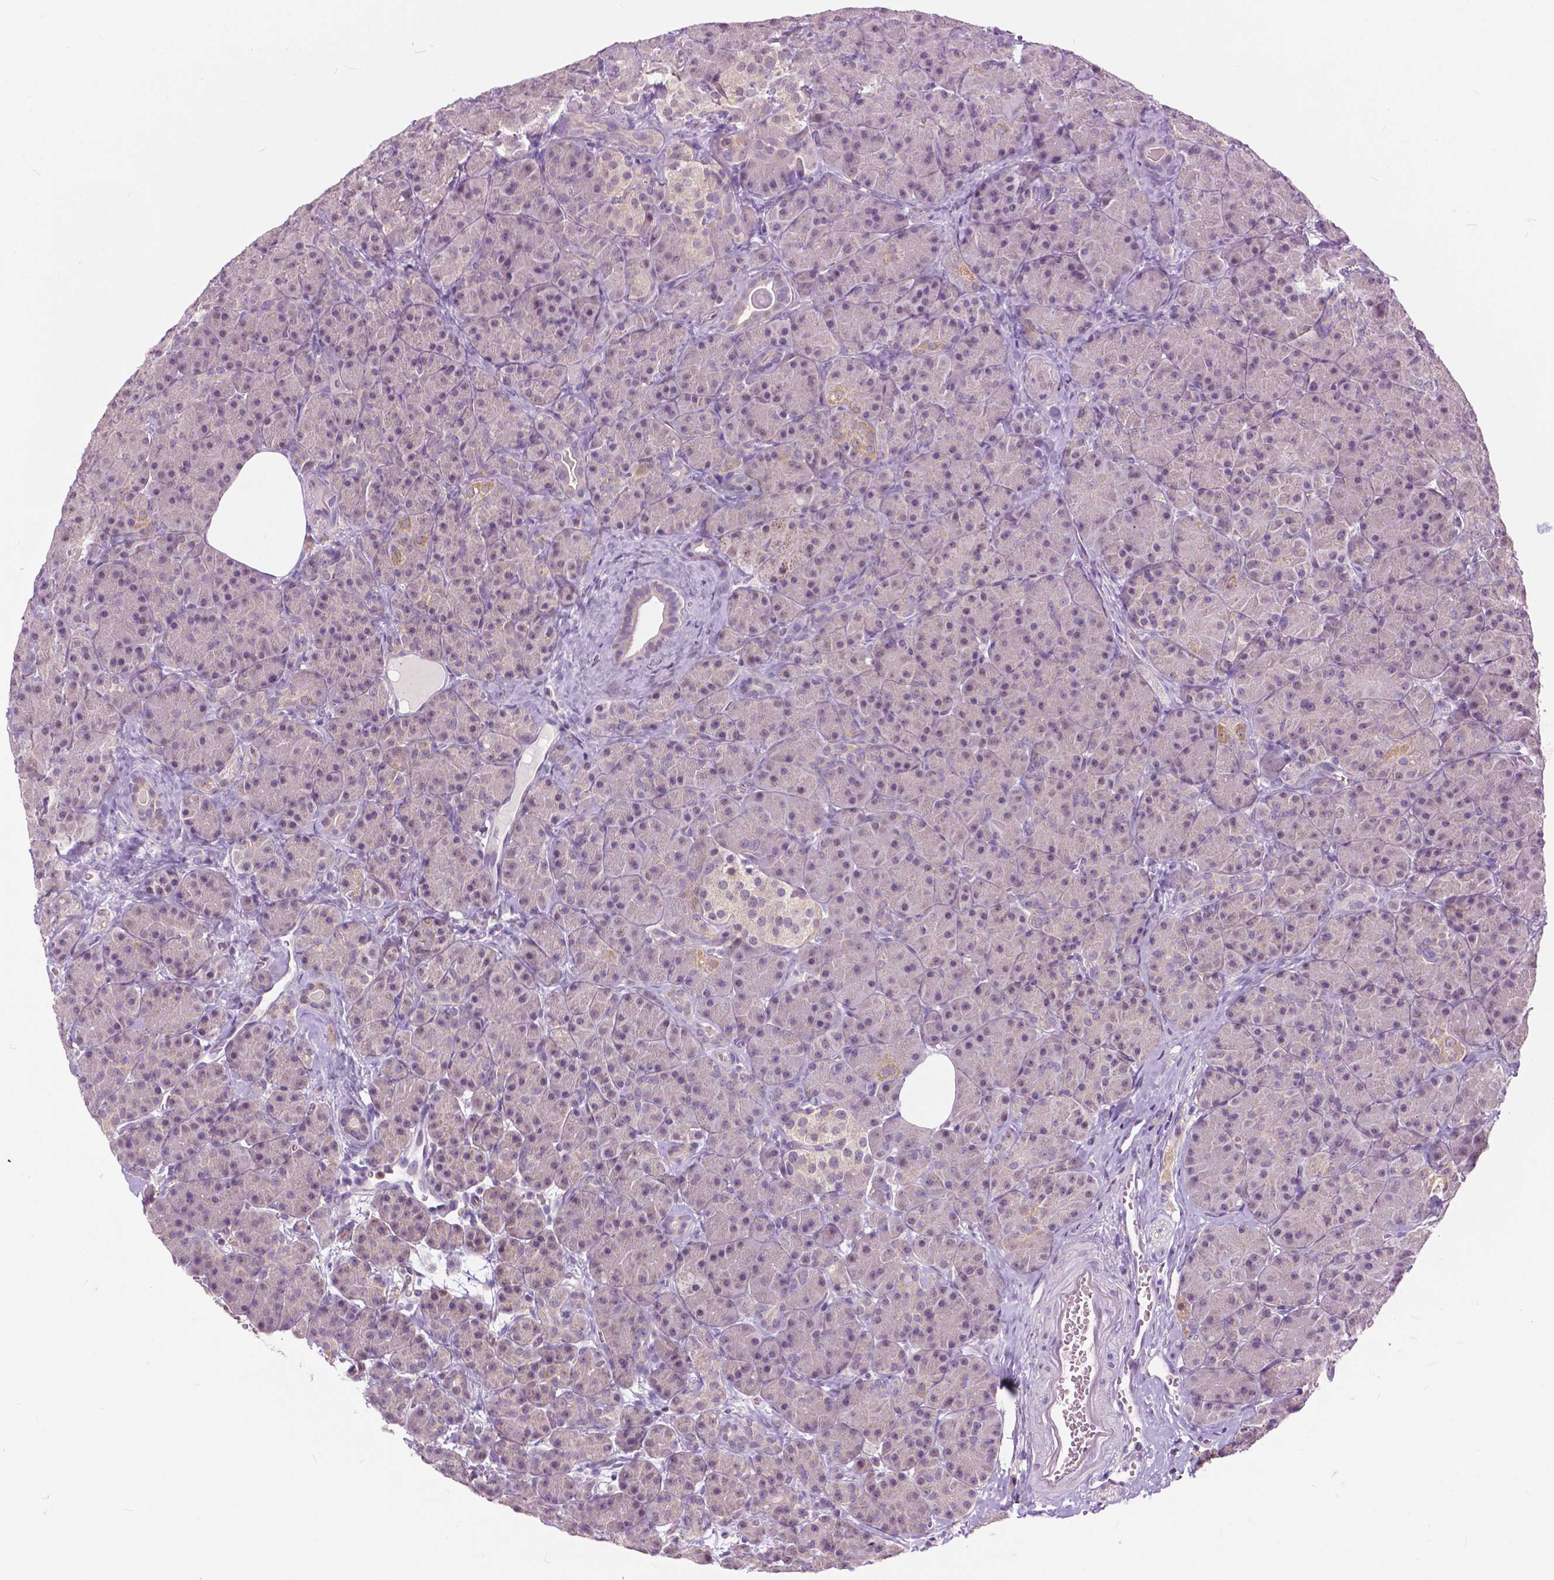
{"staining": {"intensity": "weak", "quantity": "25%-75%", "location": "nuclear"}, "tissue": "pancreas", "cell_type": "Exocrine glandular cells", "image_type": "normal", "snomed": [{"axis": "morphology", "description": "Normal tissue, NOS"}, {"axis": "topography", "description": "Pancreas"}], "caption": "The micrograph shows immunohistochemical staining of benign pancreas. There is weak nuclear expression is appreciated in approximately 25%-75% of exocrine glandular cells.", "gene": "TTC9B", "patient": {"sex": "male", "age": 57}}